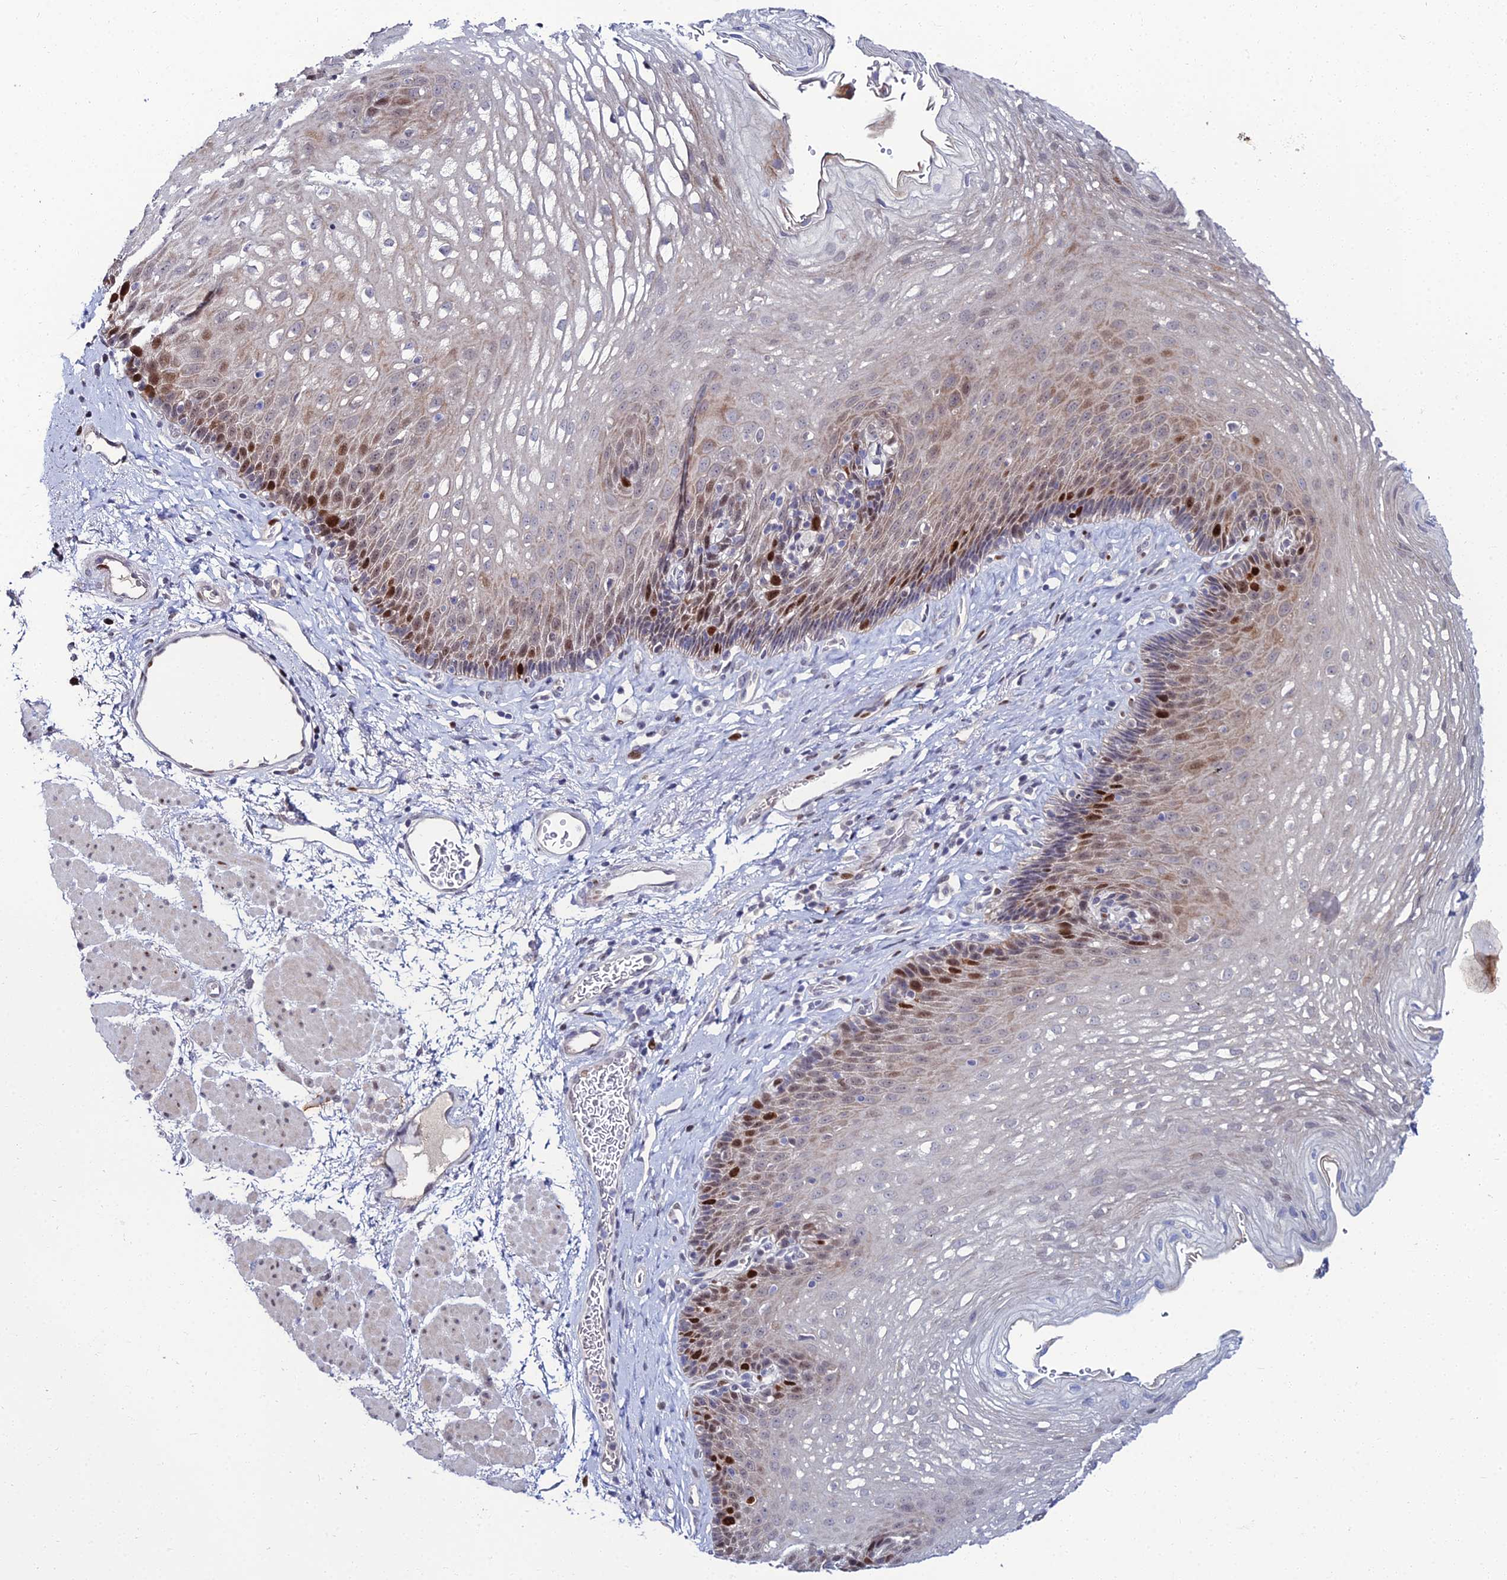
{"staining": {"intensity": "strong", "quantity": "<25%", "location": "nuclear"}, "tissue": "esophagus", "cell_type": "Squamous epithelial cells", "image_type": "normal", "snomed": [{"axis": "morphology", "description": "Normal tissue, NOS"}, {"axis": "topography", "description": "Esophagus"}], "caption": "This histopathology image reveals immunohistochemistry (IHC) staining of benign esophagus, with medium strong nuclear expression in approximately <25% of squamous epithelial cells.", "gene": "TAF9B", "patient": {"sex": "female", "age": 66}}